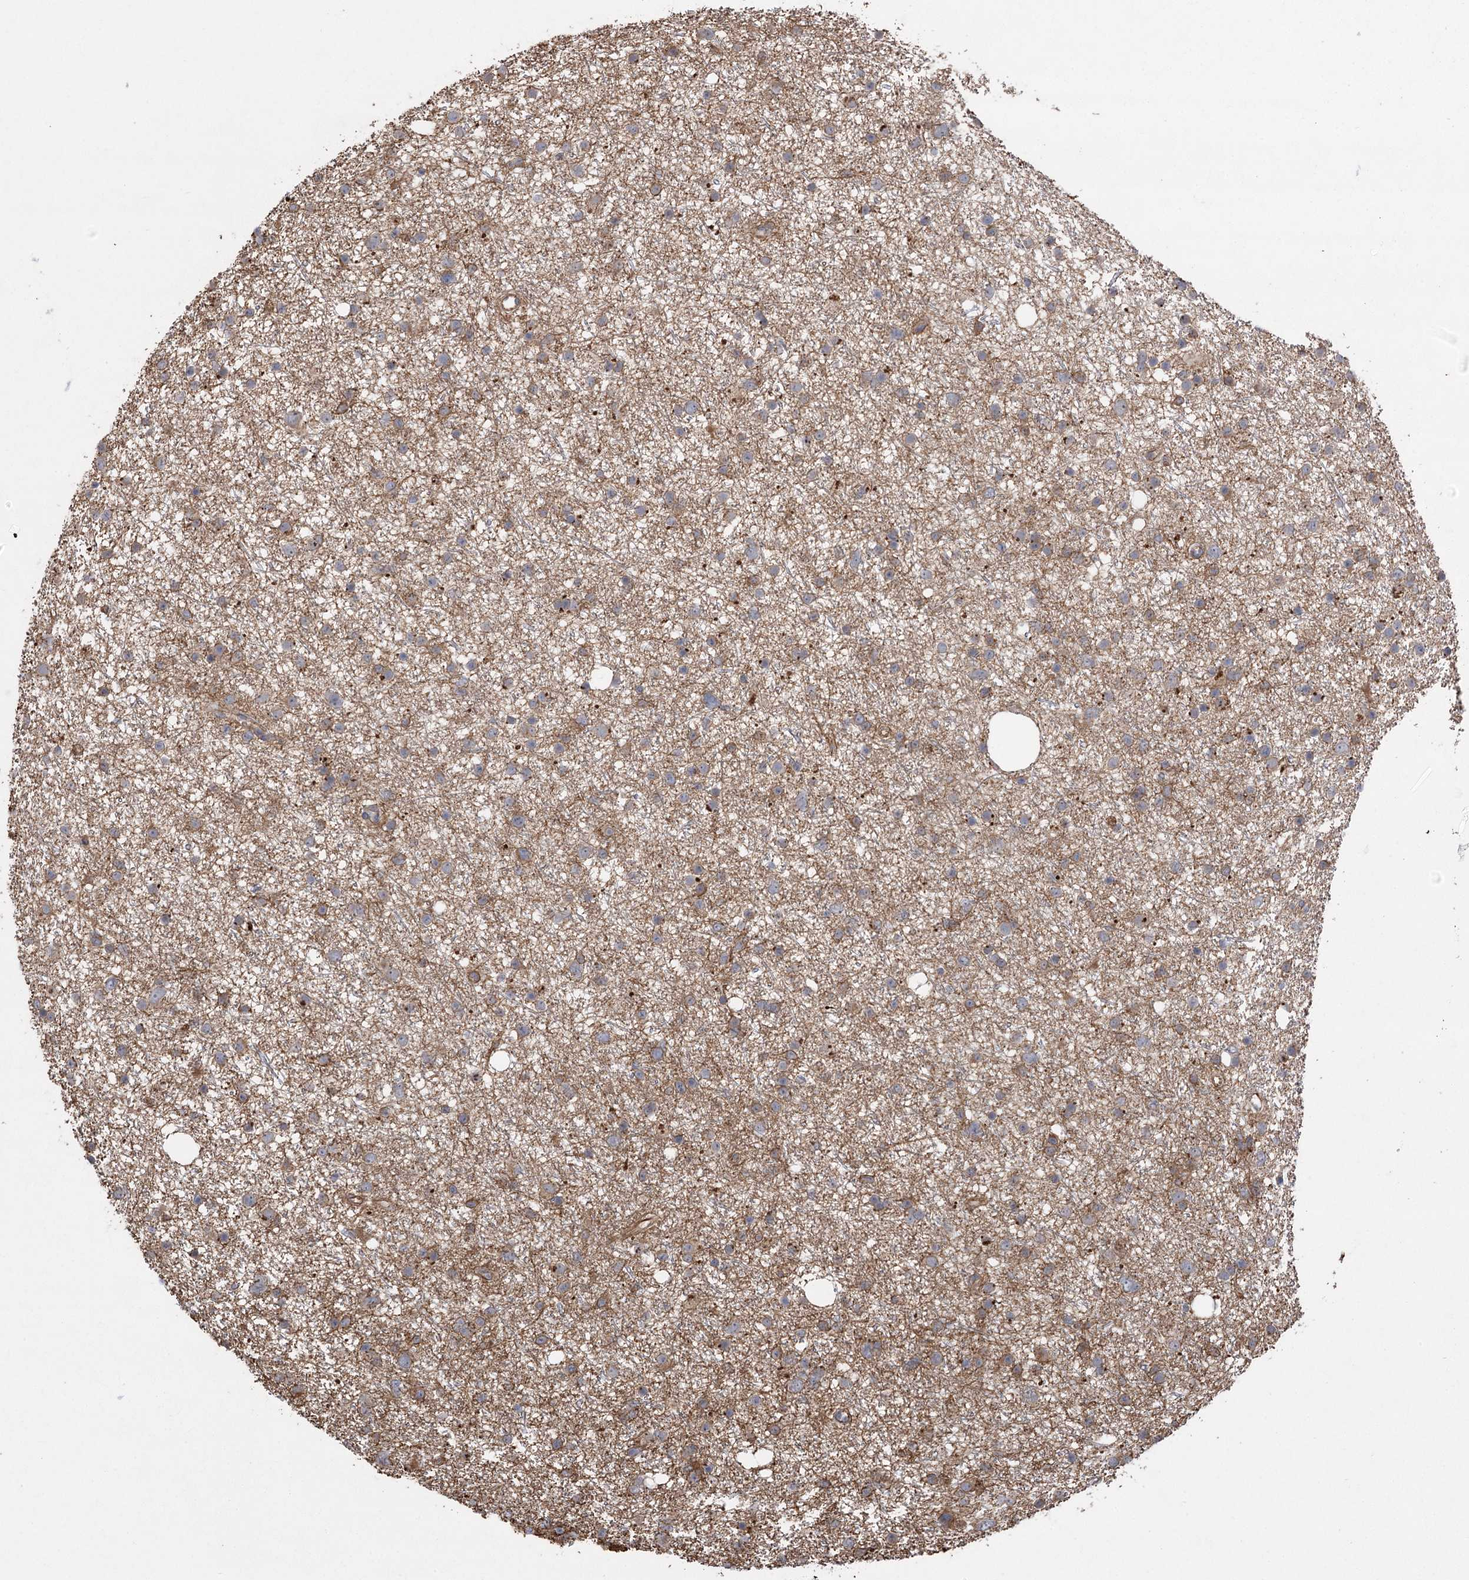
{"staining": {"intensity": "weak", "quantity": ">75%", "location": "cytoplasmic/membranous"}, "tissue": "glioma", "cell_type": "Tumor cells", "image_type": "cancer", "snomed": [{"axis": "morphology", "description": "Glioma, malignant, Low grade"}, {"axis": "topography", "description": "Cerebral cortex"}], "caption": "DAB immunohistochemical staining of malignant low-grade glioma shows weak cytoplasmic/membranous protein staining in approximately >75% of tumor cells.", "gene": "RWDD4", "patient": {"sex": "female", "age": 39}}